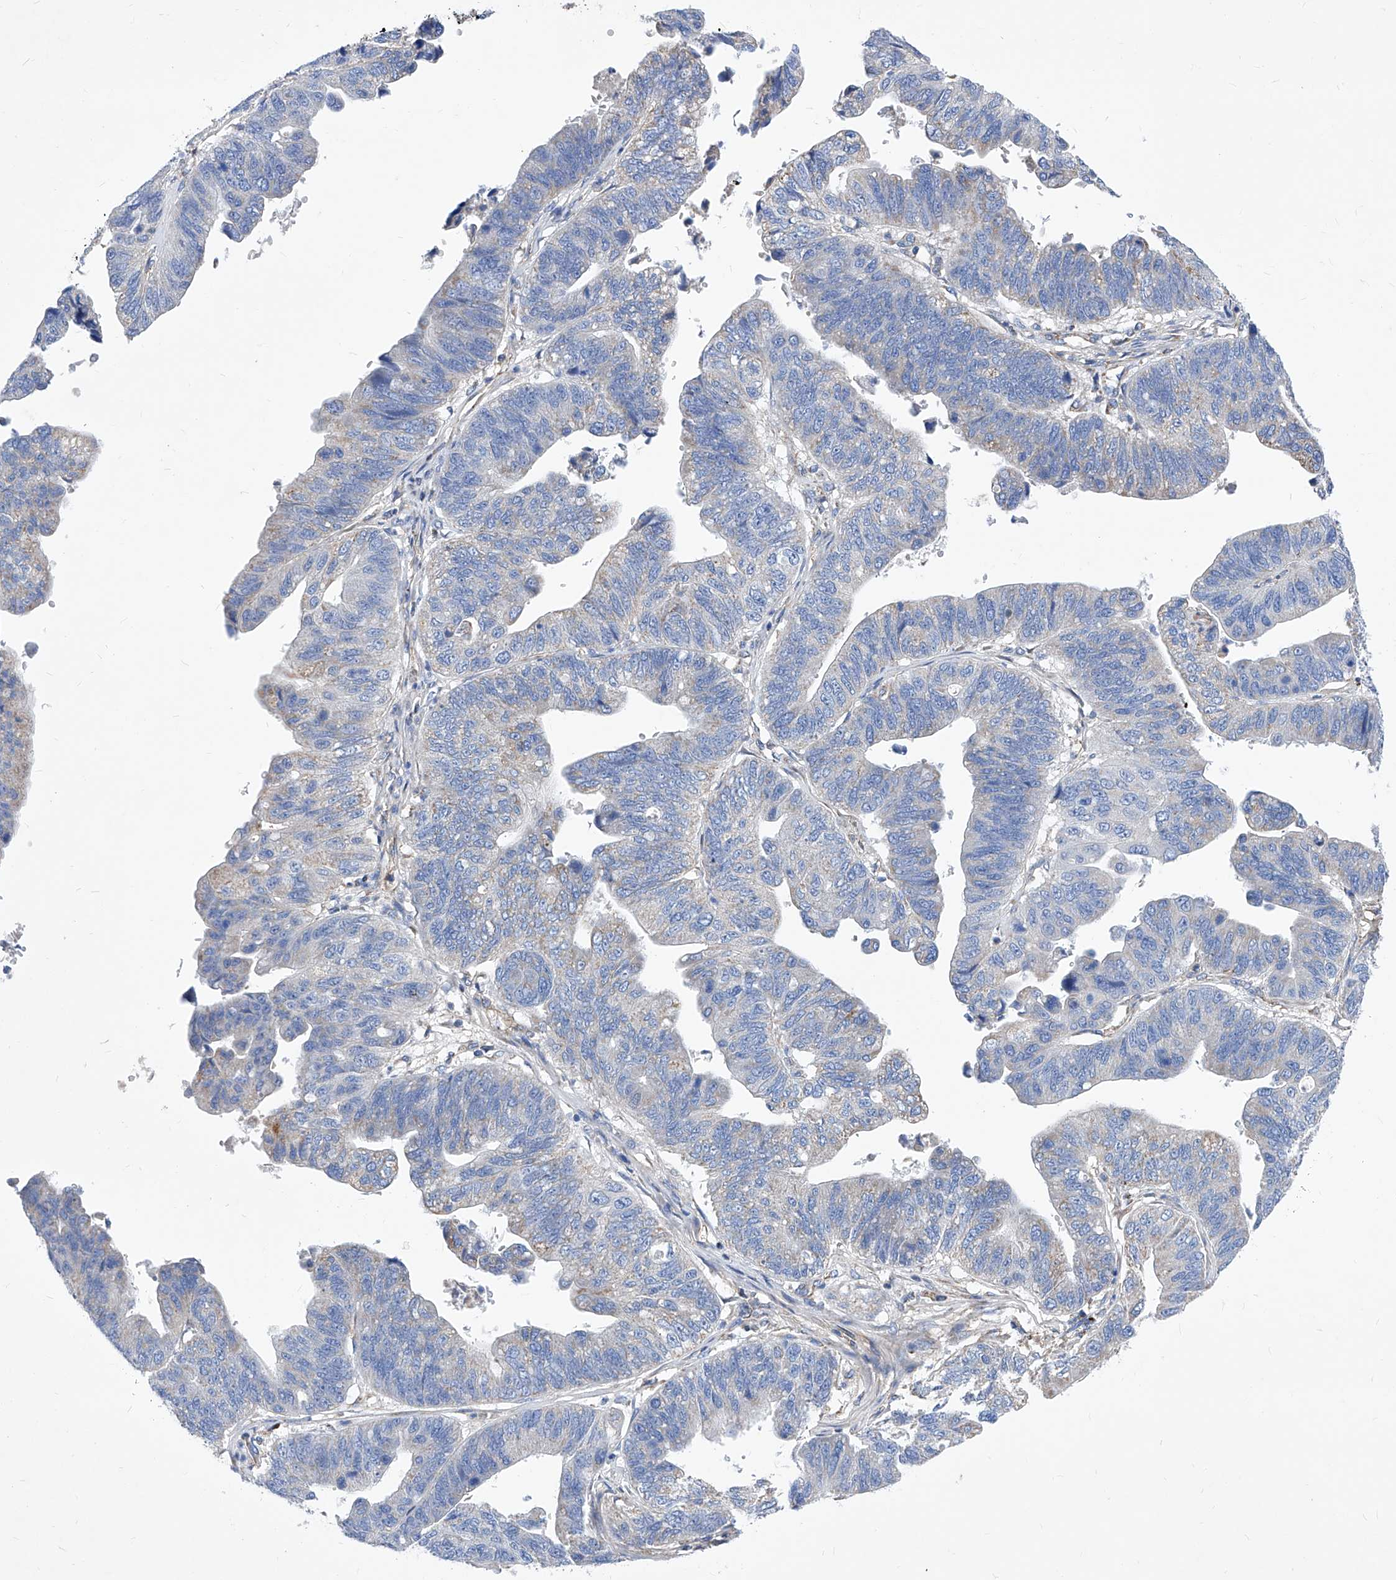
{"staining": {"intensity": "weak", "quantity": "<25%", "location": "cytoplasmic/membranous"}, "tissue": "stomach cancer", "cell_type": "Tumor cells", "image_type": "cancer", "snomed": [{"axis": "morphology", "description": "Adenocarcinoma, NOS"}, {"axis": "topography", "description": "Stomach"}], "caption": "This histopathology image is of stomach cancer stained with IHC to label a protein in brown with the nuclei are counter-stained blue. There is no expression in tumor cells.", "gene": "HRNR", "patient": {"sex": "male", "age": 59}}